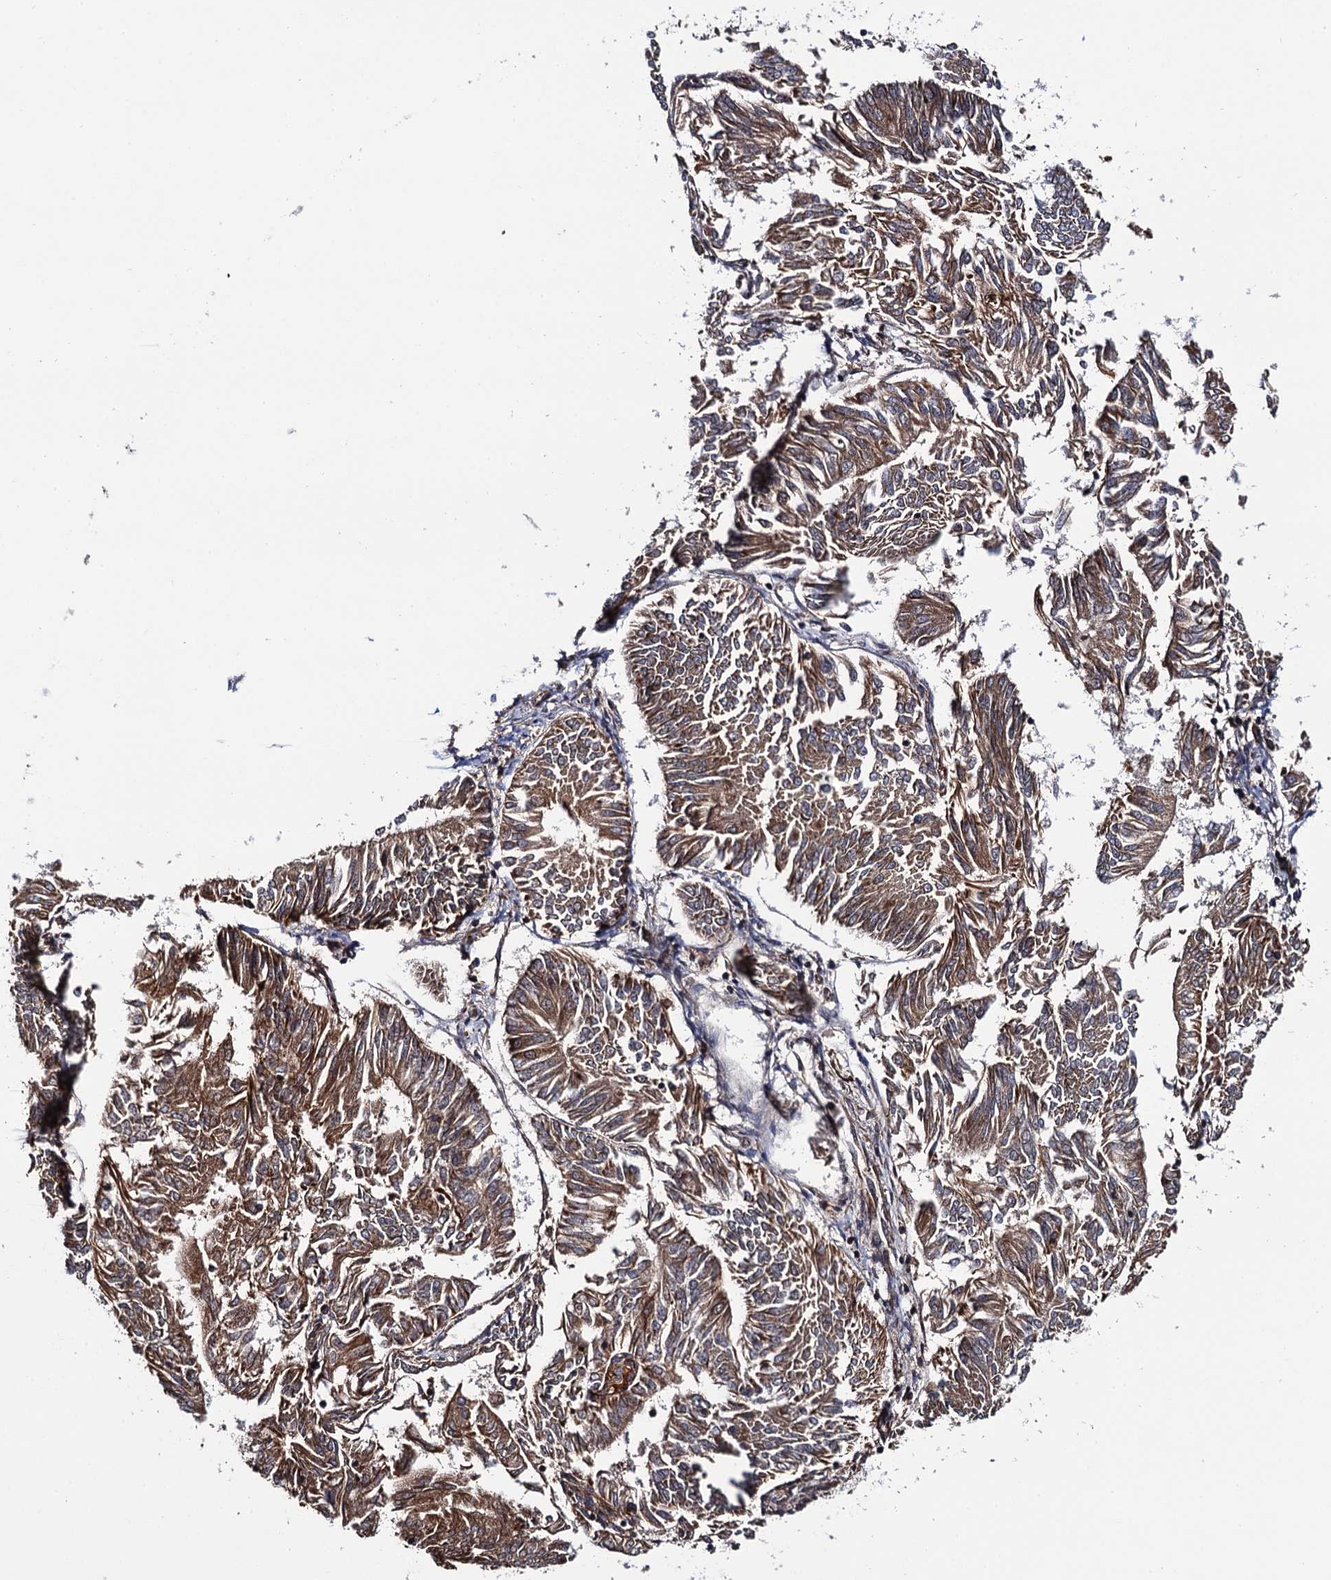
{"staining": {"intensity": "moderate", "quantity": ">75%", "location": "cytoplasmic/membranous"}, "tissue": "endometrial cancer", "cell_type": "Tumor cells", "image_type": "cancer", "snomed": [{"axis": "morphology", "description": "Adenocarcinoma, NOS"}, {"axis": "topography", "description": "Endometrium"}], "caption": "Moderate cytoplasmic/membranous staining is appreciated in about >75% of tumor cells in adenocarcinoma (endometrial).", "gene": "FSIP1", "patient": {"sex": "female", "age": 58}}